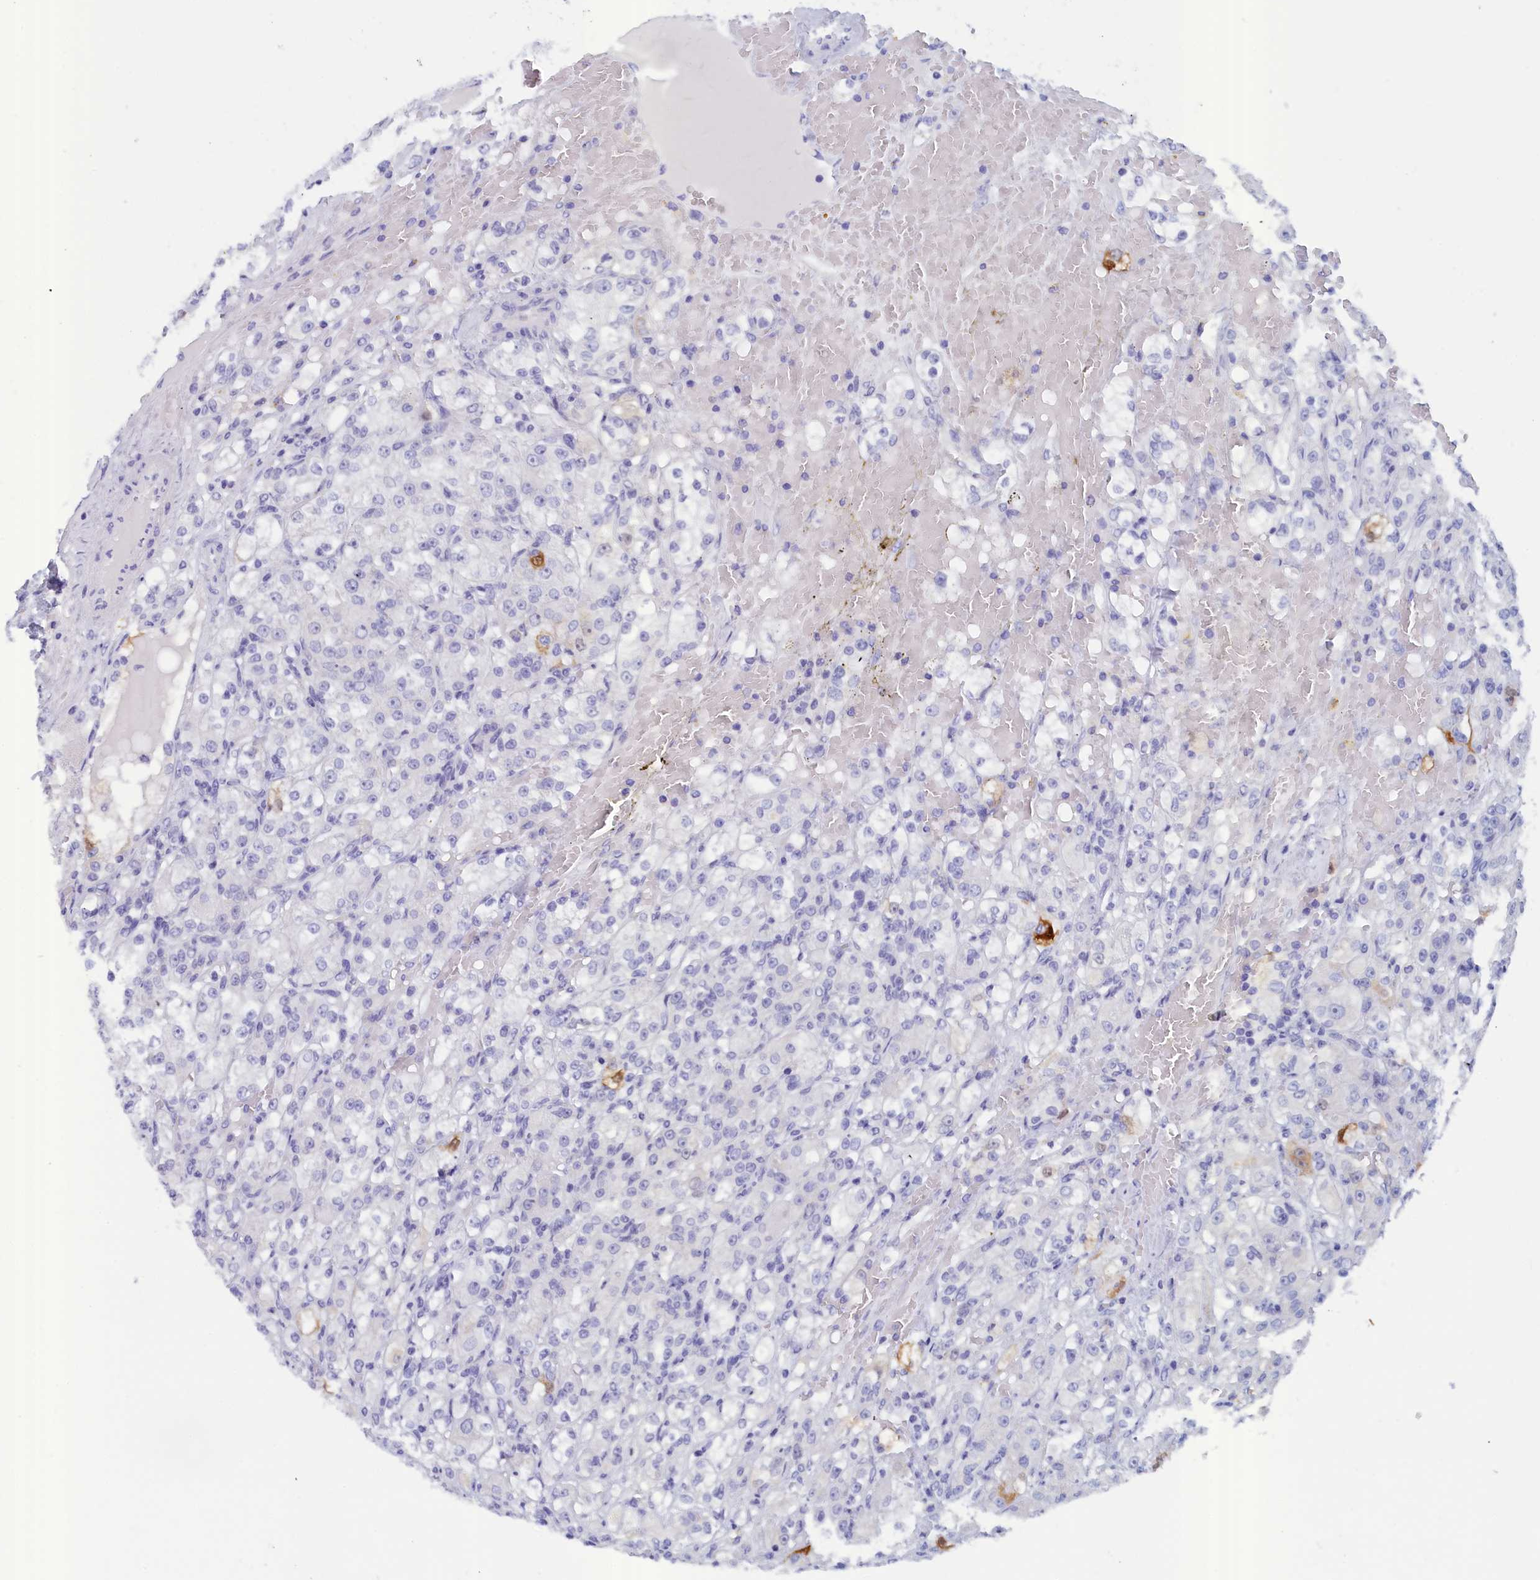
{"staining": {"intensity": "negative", "quantity": "none", "location": "none"}, "tissue": "renal cancer", "cell_type": "Tumor cells", "image_type": "cancer", "snomed": [{"axis": "morphology", "description": "Normal tissue, NOS"}, {"axis": "morphology", "description": "Adenocarcinoma, NOS"}, {"axis": "topography", "description": "Kidney"}], "caption": "Tumor cells show no significant positivity in adenocarcinoma (renal). The staining is performed using DAB brown chromogen with nuclei counter-stained in using hematoxylin.", "gene": "ANKRD2", "patient": {"sex": "male", "age": 61}}